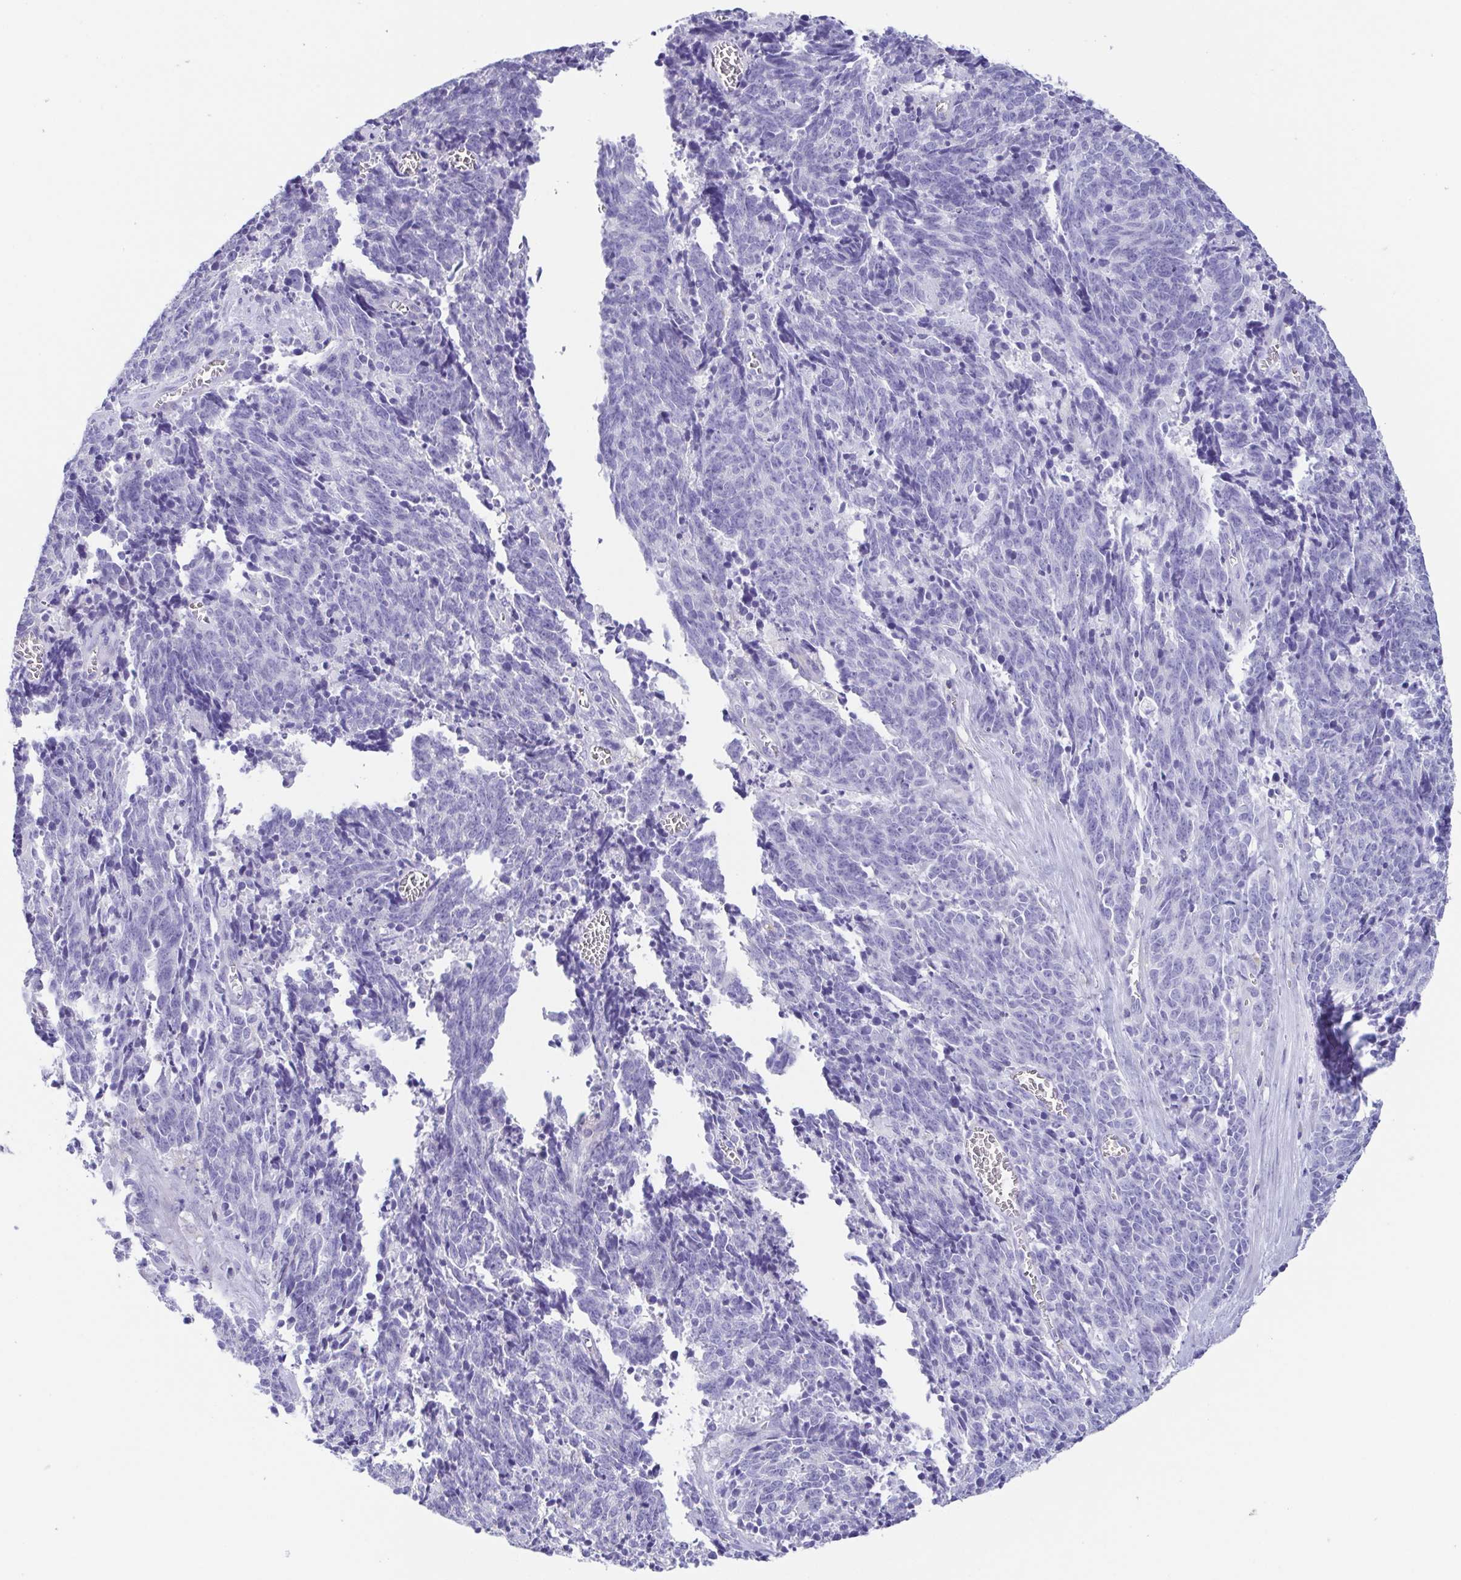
{"staining": {"intensity": "negative", "quantity": "none", "location": "none"}, "tissue": "cervical cancer", "cell_type": "Tumor cells", "image_type": "cancer", "snomed": [{"axis": "morphology", "description": "Squamous cell carcinoma, NOS"}, {"axis": "topography", "description": "Cervix"}], "caption": "This is an IHC photomicrograph of human cervical cancer (squamous cell carcinoma). There is no staining in tumor cells.", "gene": "ARPP21", "patient": {"sex": "female", "age": 29}}